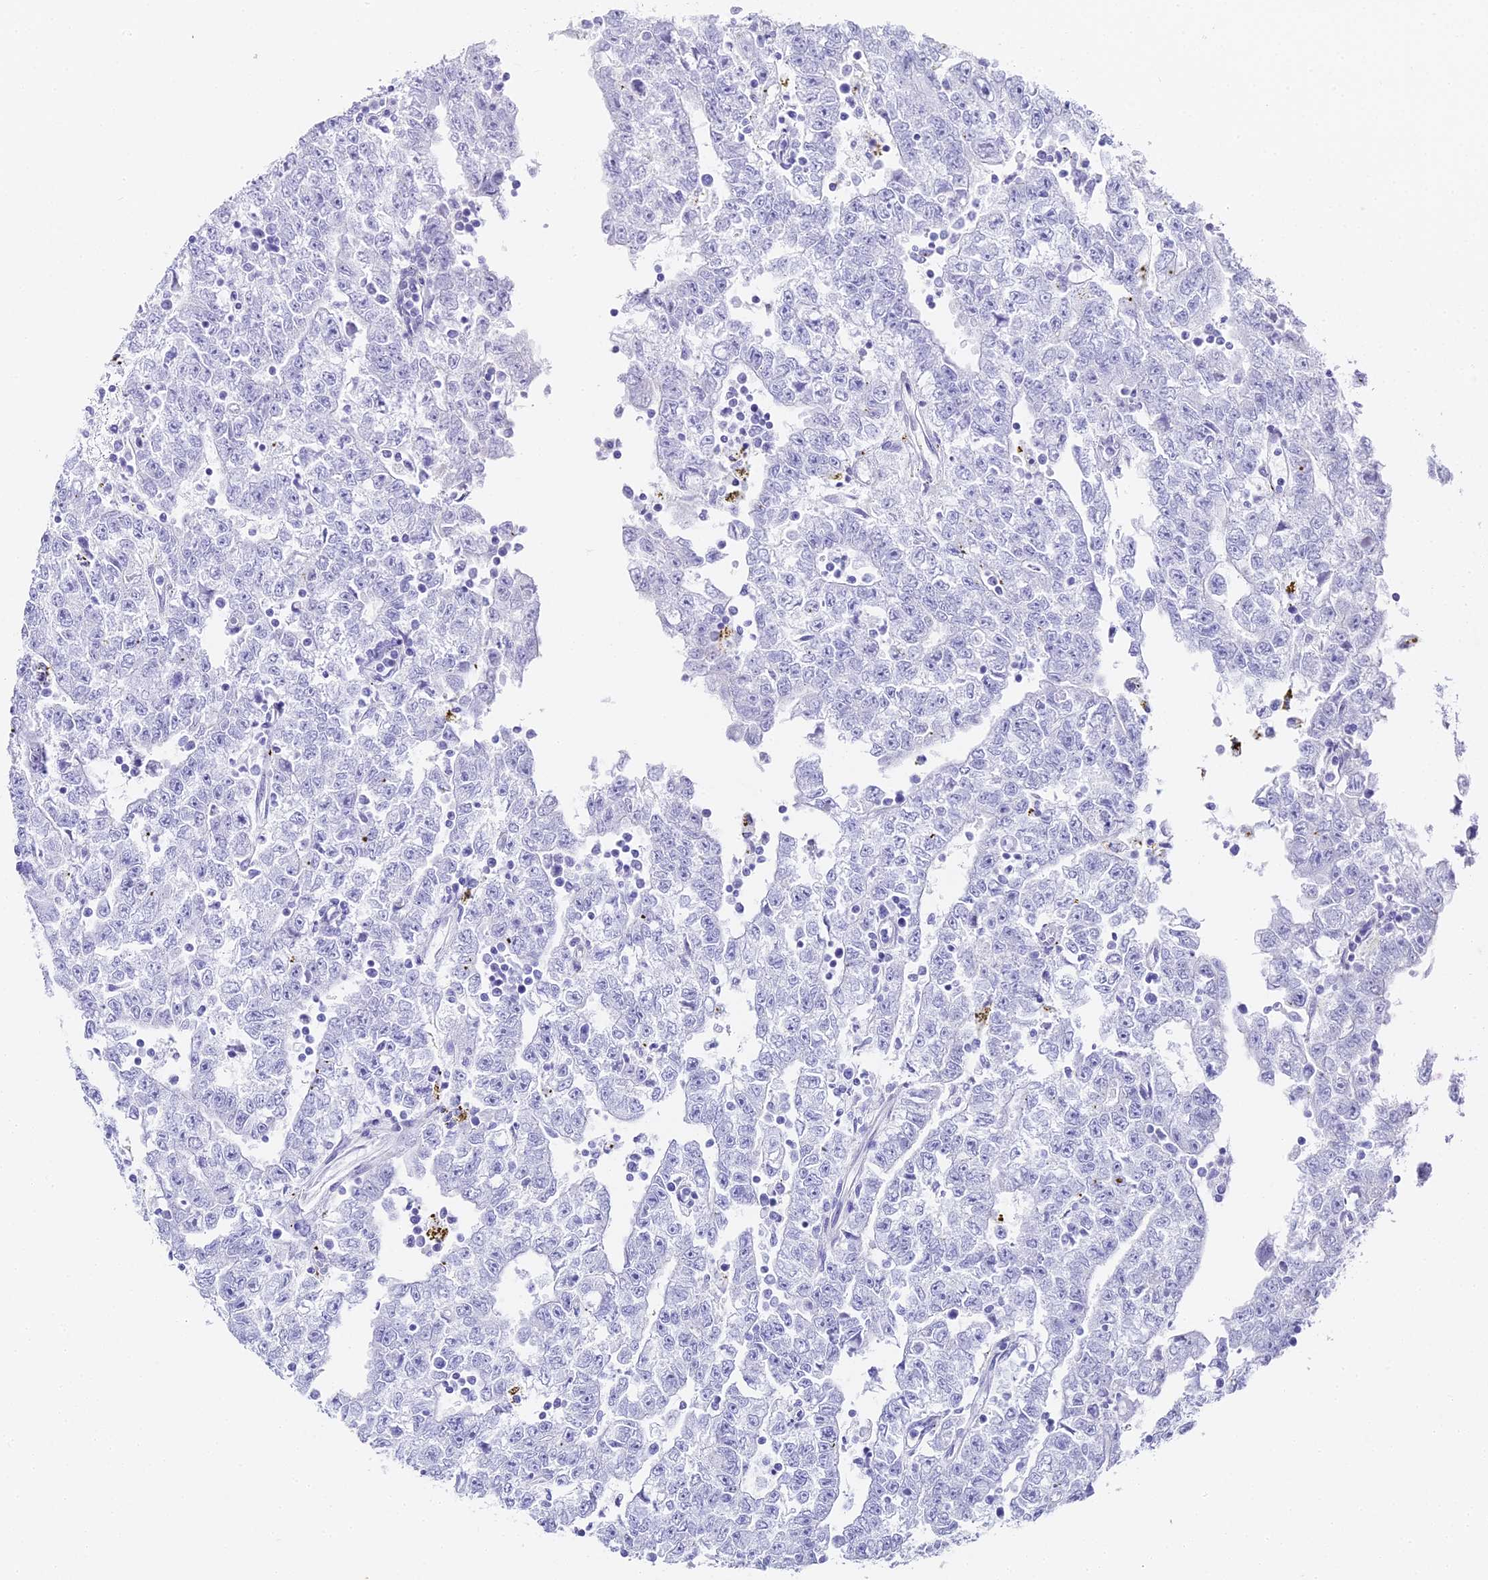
{"staining": {"intensity": "negative", "quantity": "none", "location": "none"}, "tissue": "testis cancer", "cell_type": "Tumor cells", "image_type": "cancer", "snomed": [{"axis": "morphology", "description": "Carcinoma, Embryonal, NOS"}, {"axis": "topography", "description": "Testis"}], "caption": "This is an IHC histopathology image of human embryonal carcinoma (testis). There is no positivity in tumor cells.", "gene": "ABHD14A-ACY1", "patient": {"sex": "male", "age": 25}}